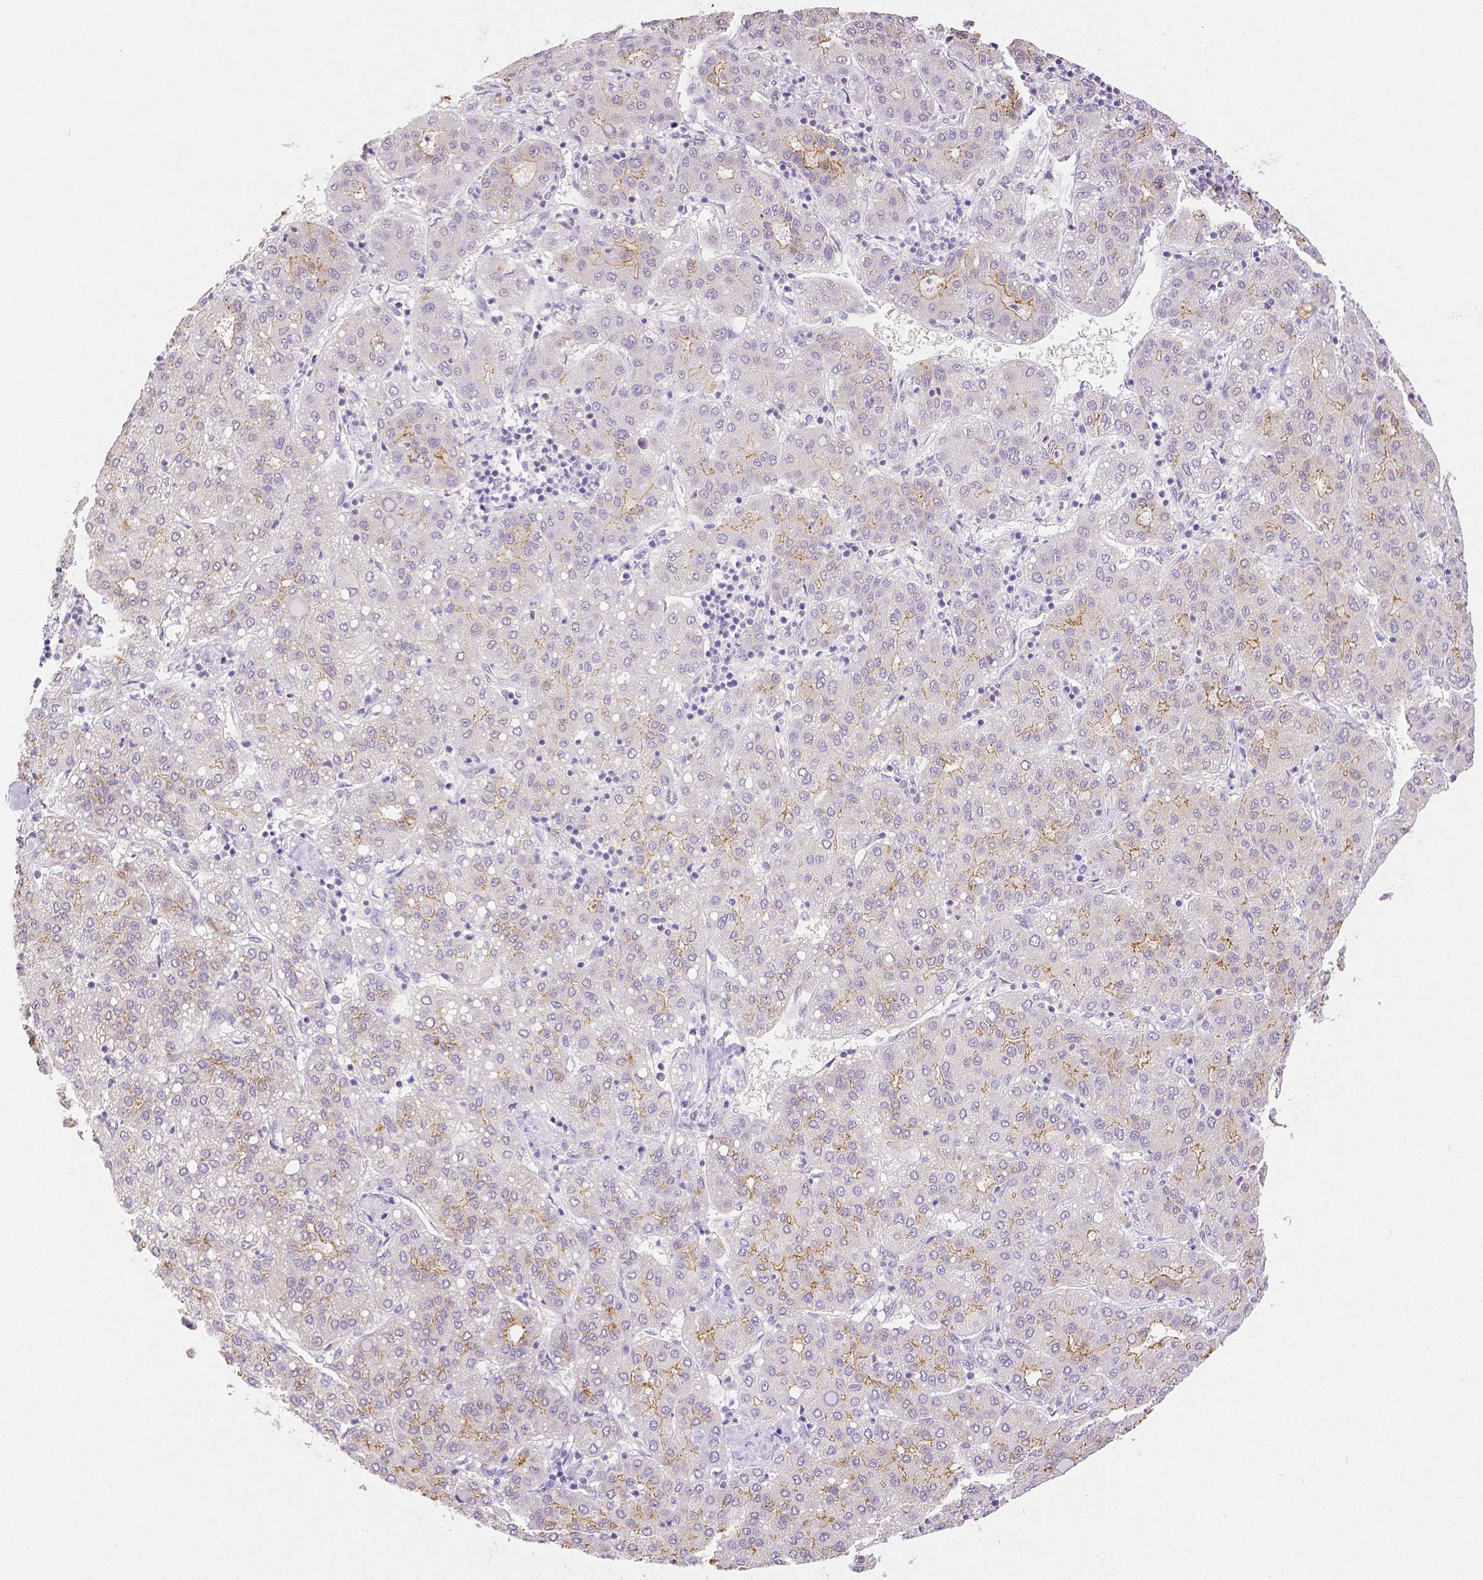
{"staining": {"intensity": "weak", "quantity": "<25%", "location": "cytoplasmic/membranous"}, "tissue": "liver cancer", "cell_type": "Tumor cells", "image_type": "cancer", "snomed": [{"axis": "morphology", "description": "Carcinoma, Hepatocellular, NOS"}, {"axis": "topography", "description": "Liver"}], "caption": "This is a micrograph of IHC staining of liver cancer (hepatocellular carcinoma), which shows no staining in tumor cells. (Stains: DAB immunohistochemistry (IHC) with hematoxylin counter stain, Microscopy: brightfield microscopy at high magnification).", "gene": "OCLN", "patient": {"sex": "male", "age": 65}}